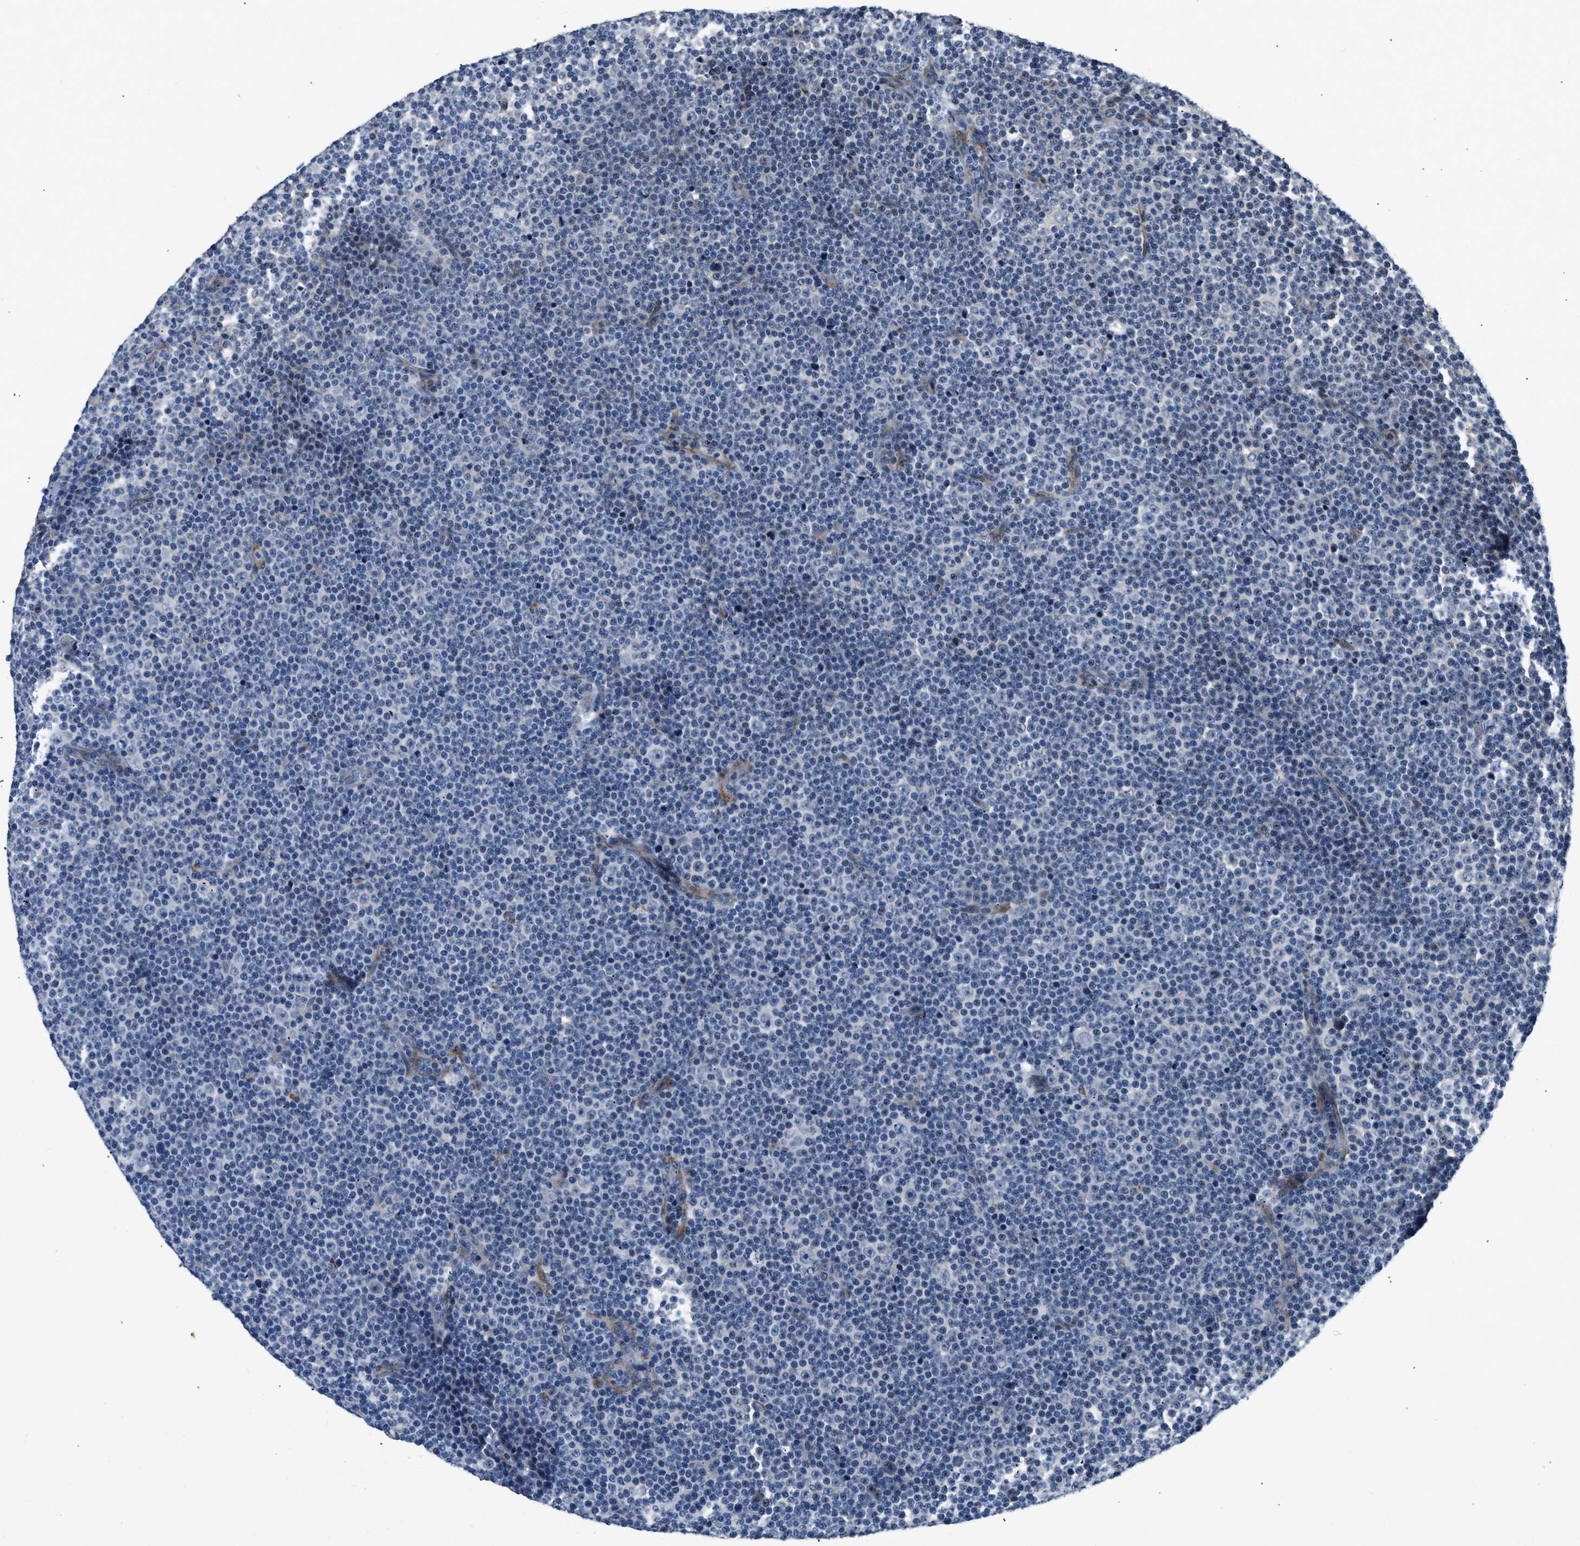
{"staining": {"intensity": "negative", "quantity": "none", "location": "none"}, "tissue": "lymphoma", "cell_type": "Tumor cells", "image_type": "cancer", "snomed": [{"axis": "morphology", "description": "Malignant lymphoma, non-Hodgkin's type, Low grade"}, {"axis": "topography", "description": "Lymph node"}], "caption": "A high-resolution photomicrograph shows immunohistochemistry (IHC) staining of malignant lymphoma, non-Hodgkin's type (low-grade), which reveals no significant positivity in tumor cells.", "gene": "PDGFRA", "patient": {"sex": "female", "age": 67}}